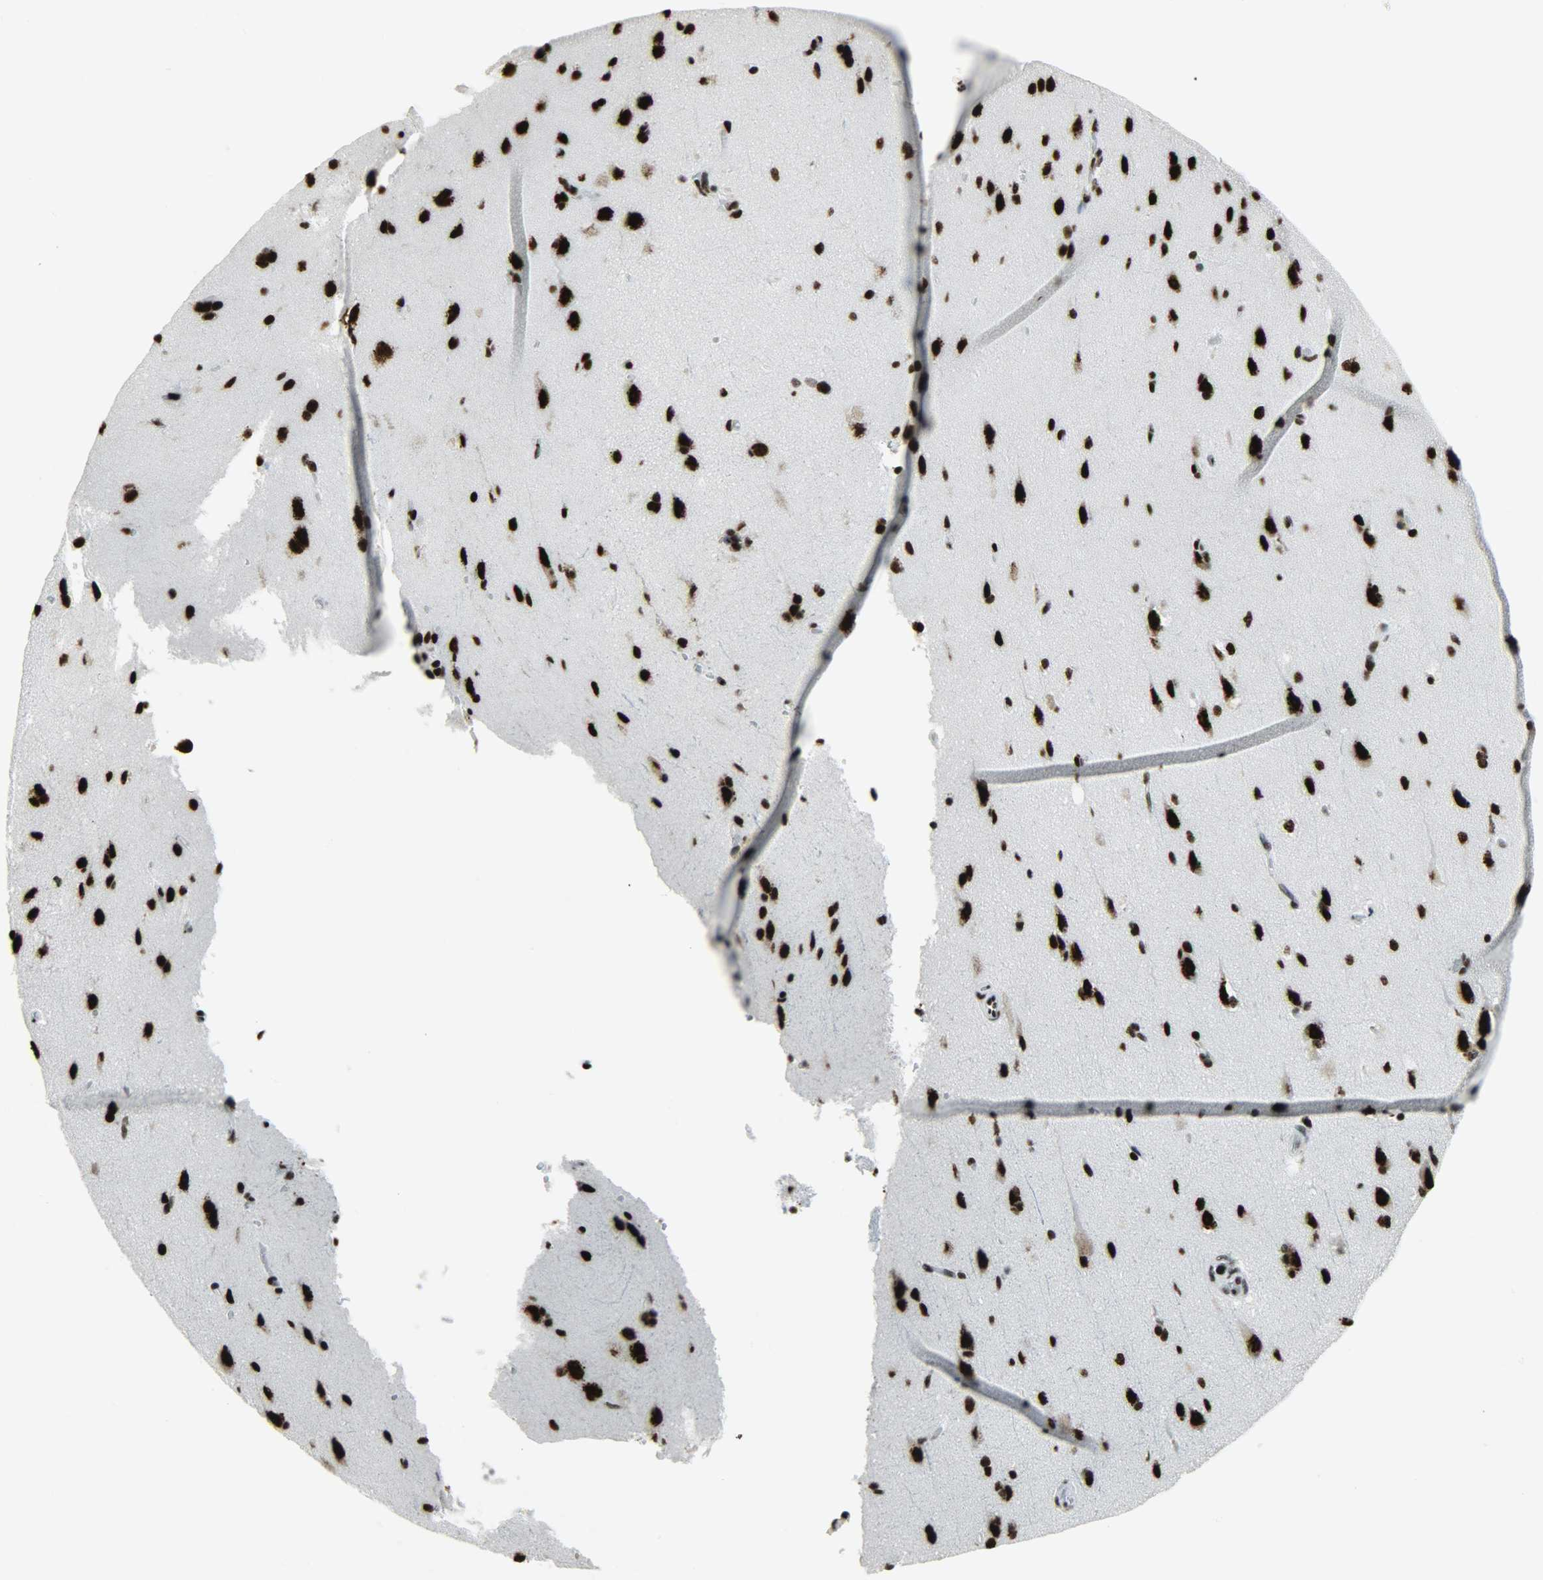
{"staining": {"intensity": "negative", "quantity": "none", "location": "none"}, "tissue": "cerebral cortex", "cell_type": "Endothelial cells", "image_type": "normal", "snomed": [{"axis": "morphology", "description": "Normal tissue, NOS"}, {"axis": "topography", "description": "Cerebral cortex"}], "caption": "This histopathology image is of normal cerebral cortex stained with immunohistochemistry (IHC) to label a protein in brown with the nuclei are counter-stained blue. There is no staining in endothelial cells. (Immunohistochemistry (ihc), brightfield microscopy, high magnification).", "gene": "SNRPA", "patient": {"sex": "male", "age": 62}}